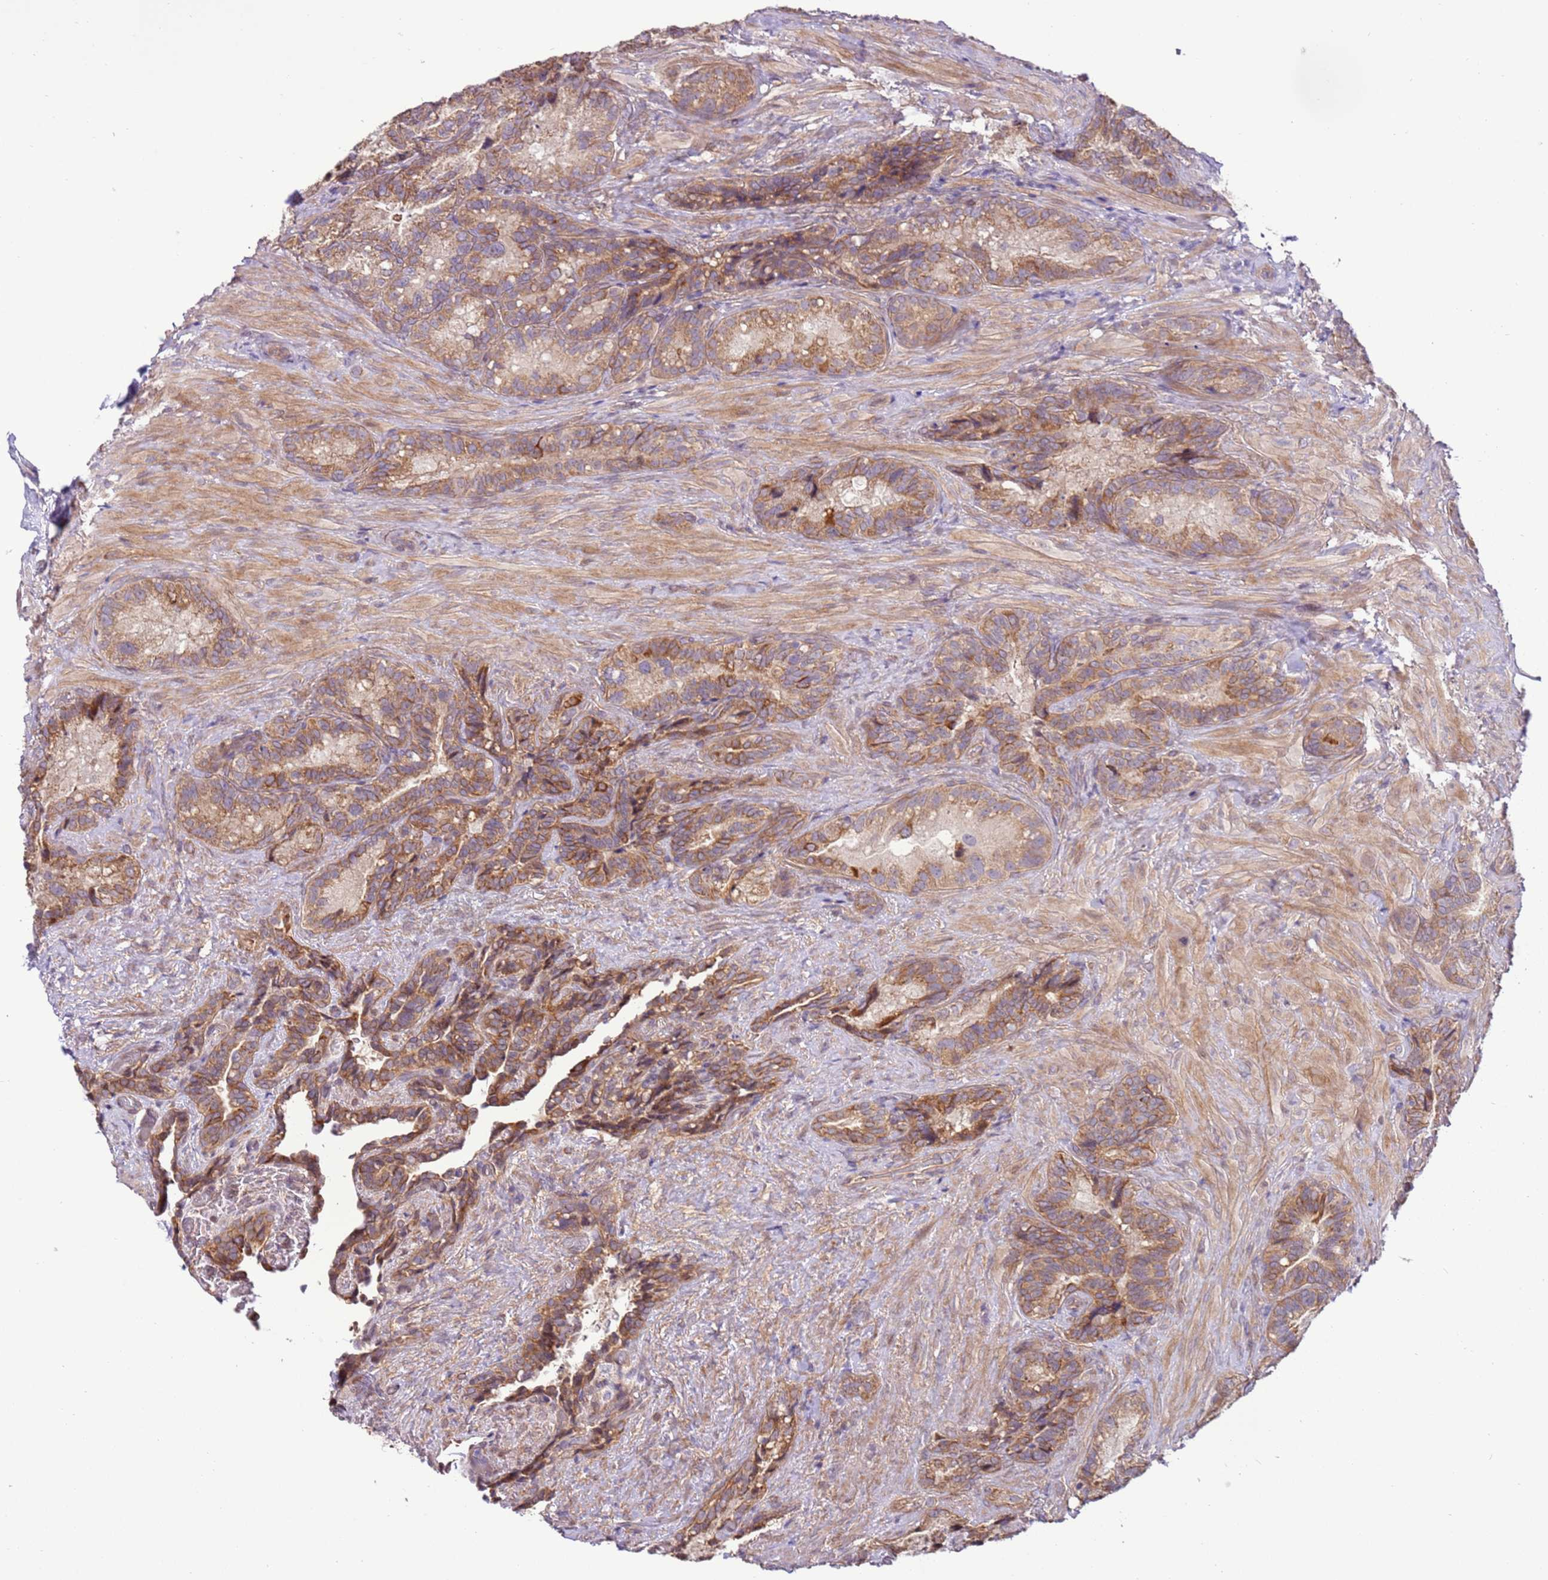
{"staining": {"intensity": "moderate", "quantity": ">75%", "location": "cytoplasmic/membranous"}, "tissue": "seminal vesicle", "cell_type": "Glandular cells", "image_type": "normal", "snomed": [{"axis": "morphology", "description": "Normal tissue, NOS"}, {"axis": "topography", "description": "Seminal veicle"}], "caption": "Immunohistochemical staining of unremarkable human seminal vesicle displays medium levels of moderate cytoplasmic/membranous staining in approximately >75% of glandular cells.", "gene": "SCARA3", "patient": {"sex": "male", "age": 62}}